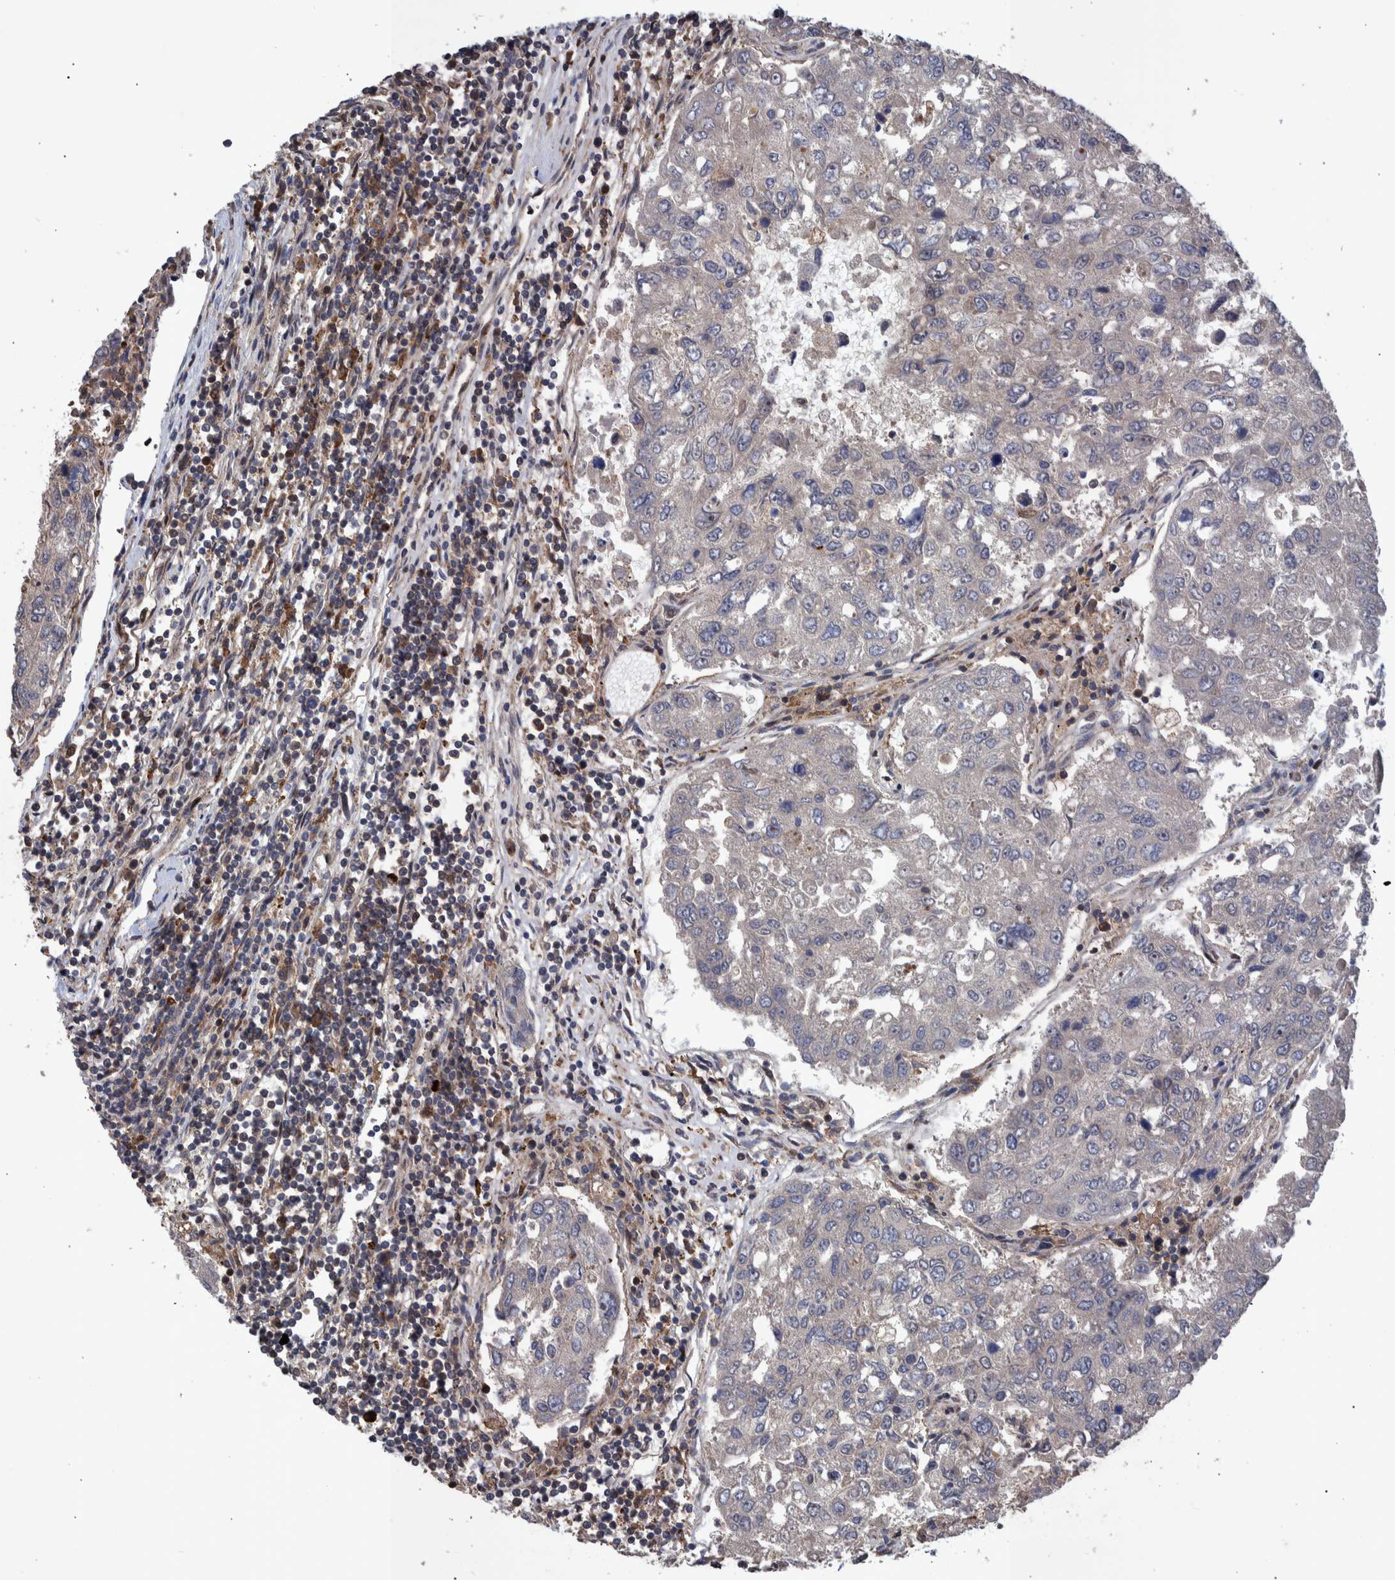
{"staining": {"intensity": "negative", "quantity": "none", "location": "none"}, "tissue": "urothelial cancer", "cell_type": "Tumor cells", "image_type": "cancer", "snomed": [{"axis": "morphology", "description": "Urothelial carcinoma, High grade"}, {"axis": "topography", "description": "Lymph node"}, {"axis": "topography", "description": "Urinary bladder"}], "caption": "High magnification brightfield microscopy of urothelial cancer stained with DAB (brown) and counterstained with hematoxylin (blue): tumor cells show no significant expression.", "gene": "SHISA6", "patient": {"sex": "male", "age": 51}}